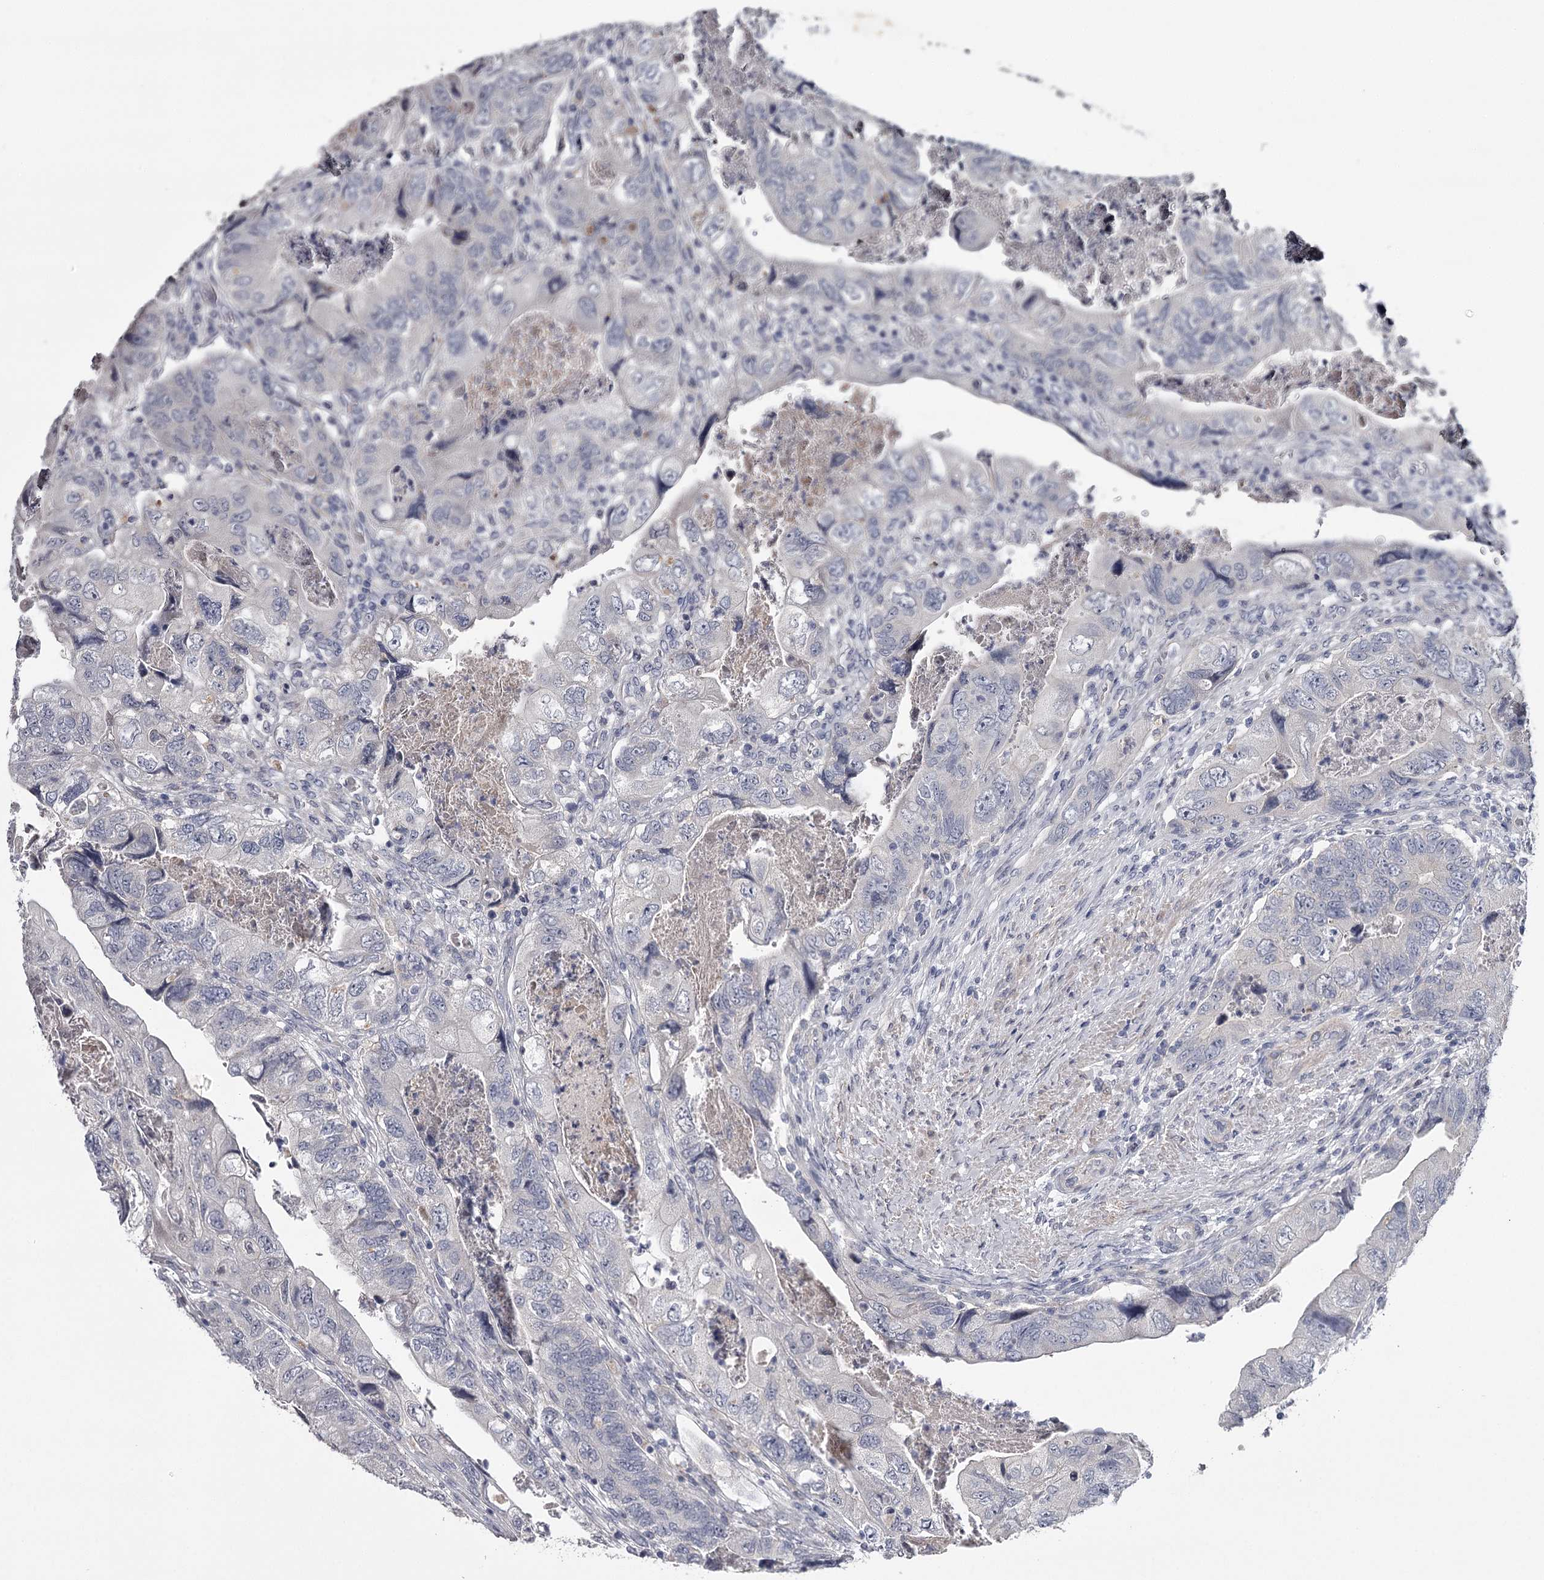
{"staining": {"intensity": "negative", "quantity": "none", "location": "none"}, "tissue": "colorectal cancer", "cell_type": "Tumor cells", "image_type": "cancer", "snomed": [{"axis": "morphology", "description": "Adenocarcinoma, NOS"}, {"axis": "topography", "description": "Rectum"}], "caption": "There is no significant positivity in tumor cells of adenocarcinoma (colorectal).", "gene": "FDXACB1", "patient": {"sex": "male", "age": 63}}